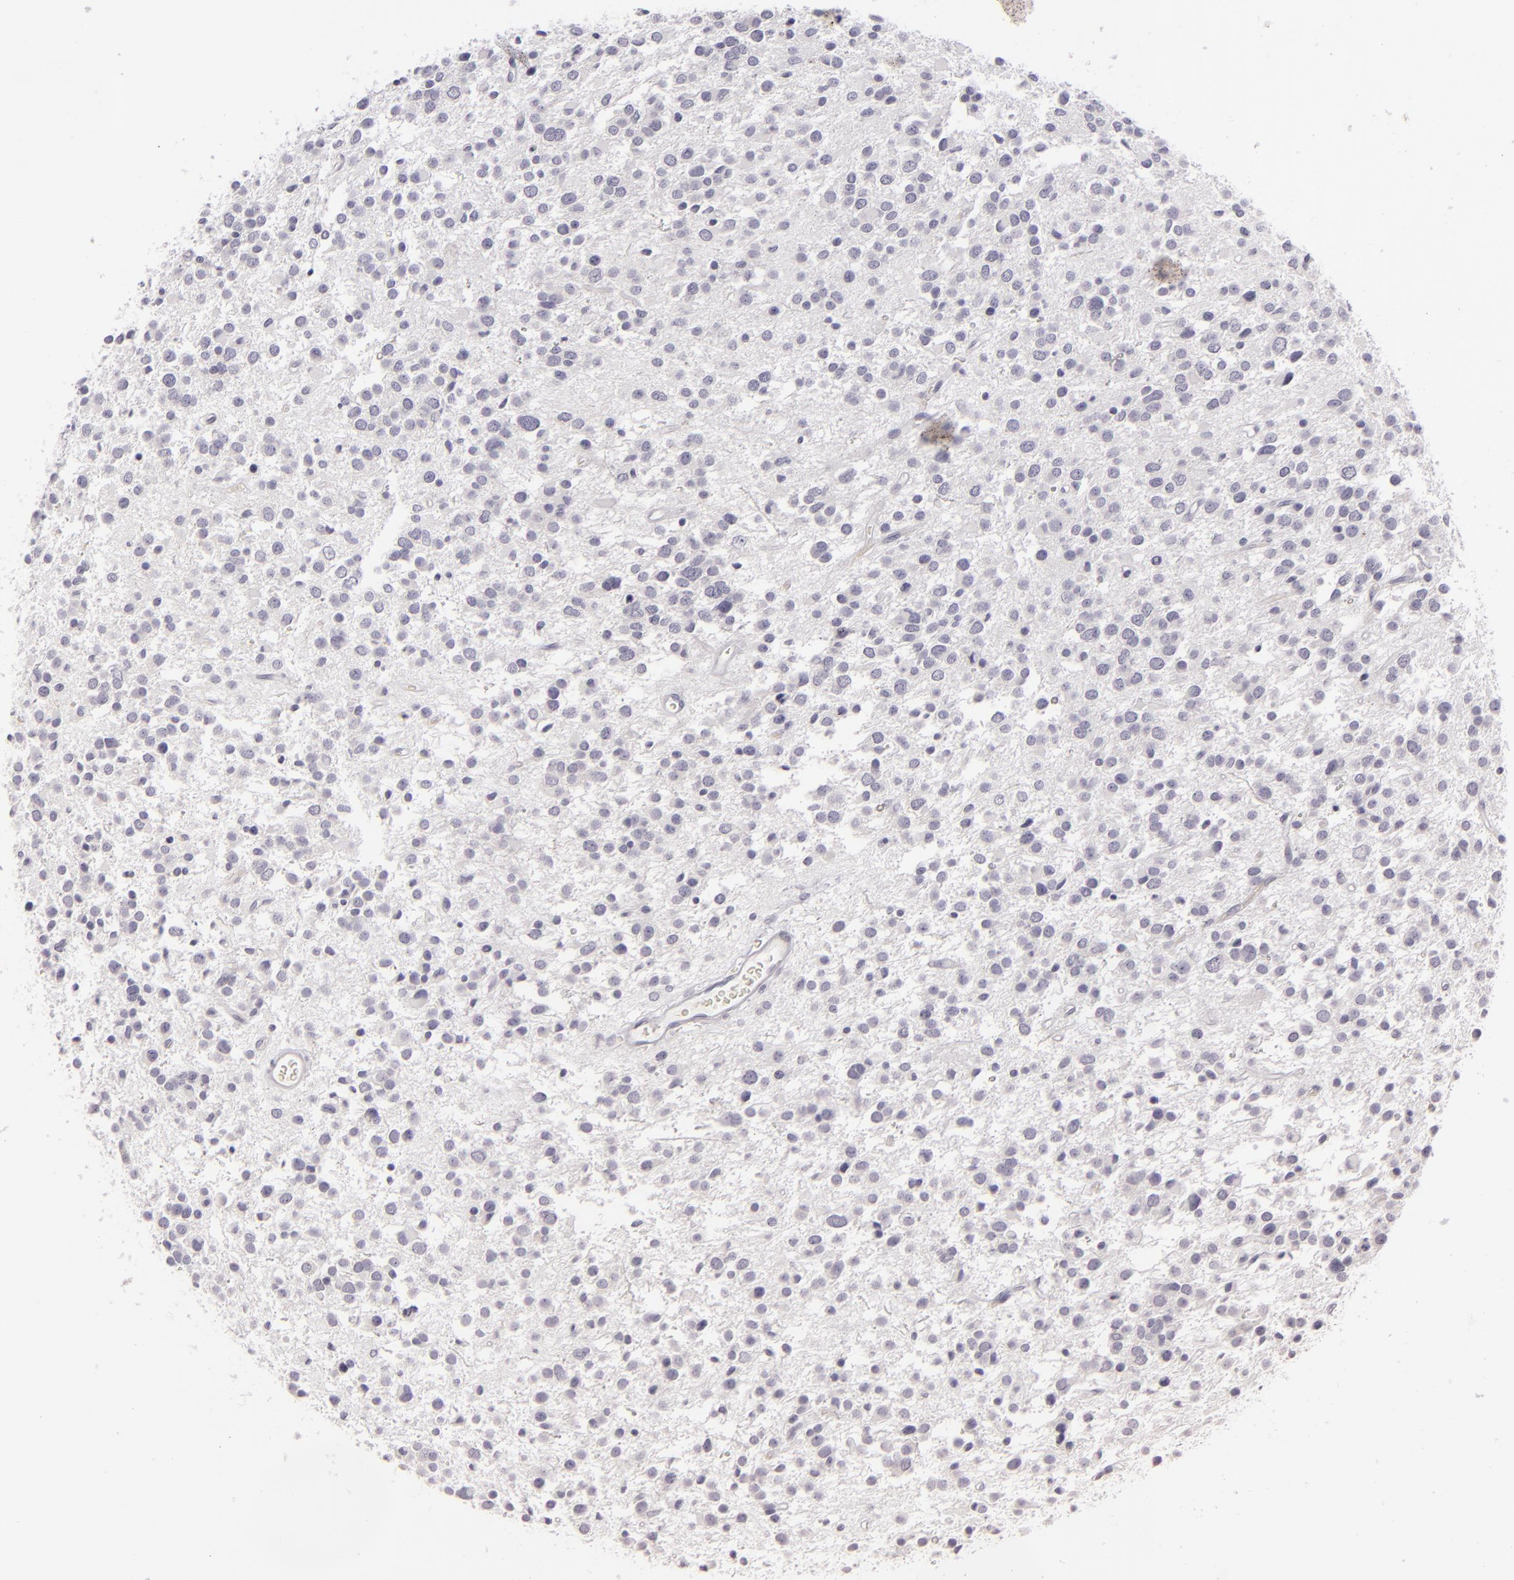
{"staining": {"intensity": "negative", "quantity": "none", "location": "none"}, "tissue": "glioma", "cell_type": "Tumor cells", "image_type": "cancer", "snomed": [{"axis": "morphology", "description": "Glioma, malignant, Low grade"}, {"axis": "topography", "description": "Brain"}], "caption": "Immunohistochemical staining of malignant low-grade glioma exhibits no significant expression in tumor cells. (Stains: DAB IHC with hematoxylin counter stain, Microscopy: brightfield microscopy at high magnification).", "gene": "DLG4", "patient": {"sex": "female", "age": 36}}